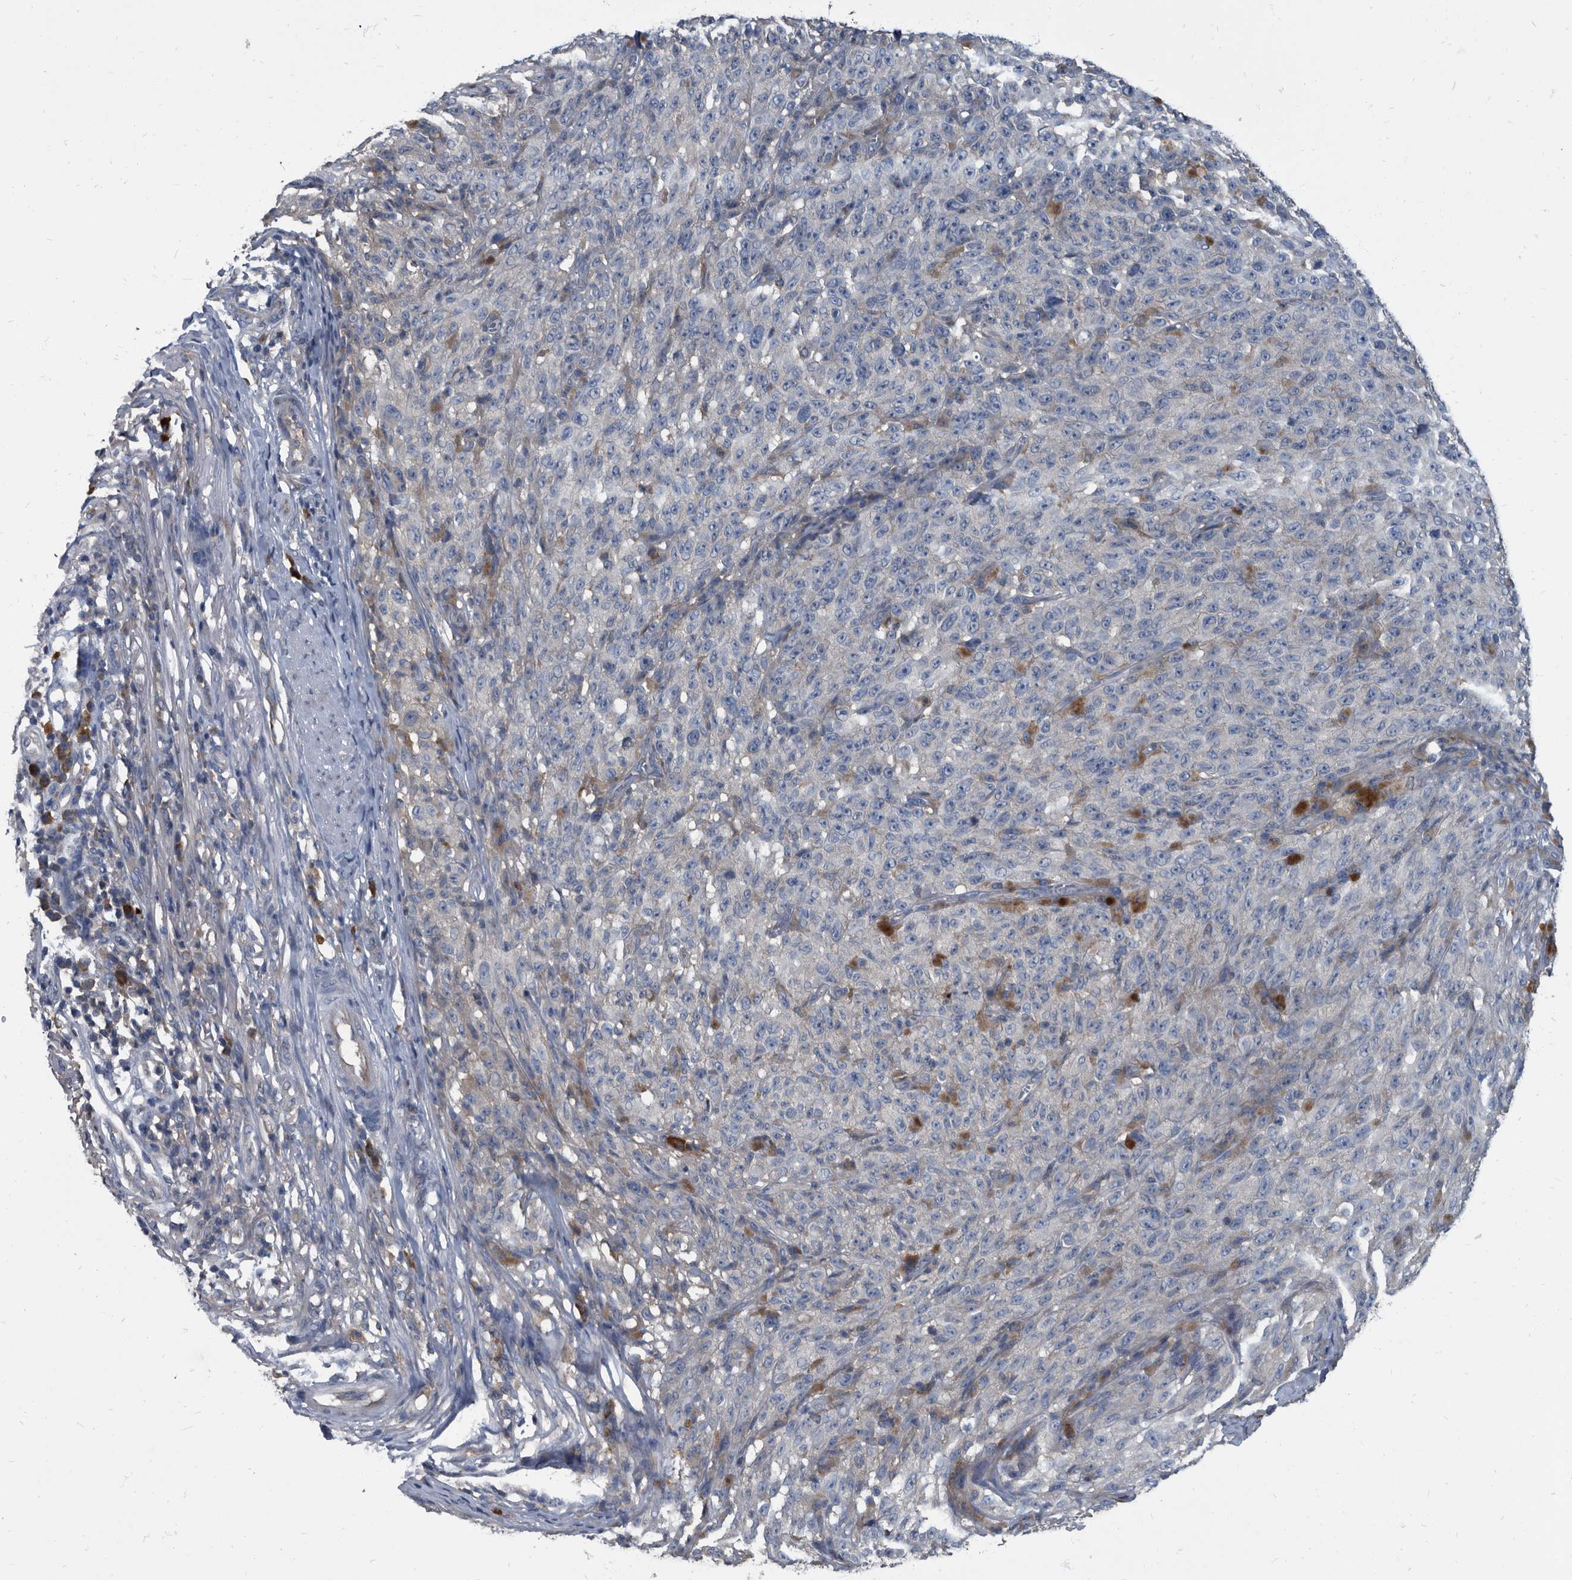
{"staining": {"intensity": "negative", "quantity": "none", "location": "none"}, "tissue": "melanoma", "cell_type": "Tumor cells", "image_type": "cancer", "snomed": [{"axis": "morphology", "description": "Malignant melanoma, NOS"}, {"axis": "topography", "description": "Skin"}], "caption": "Melanoma stained for a protein using immunohistochemistry (IHC) exhibits no positivity tumor cells.", "gene": "CDV3", "patient": {"sex": "female", "age": 82}}